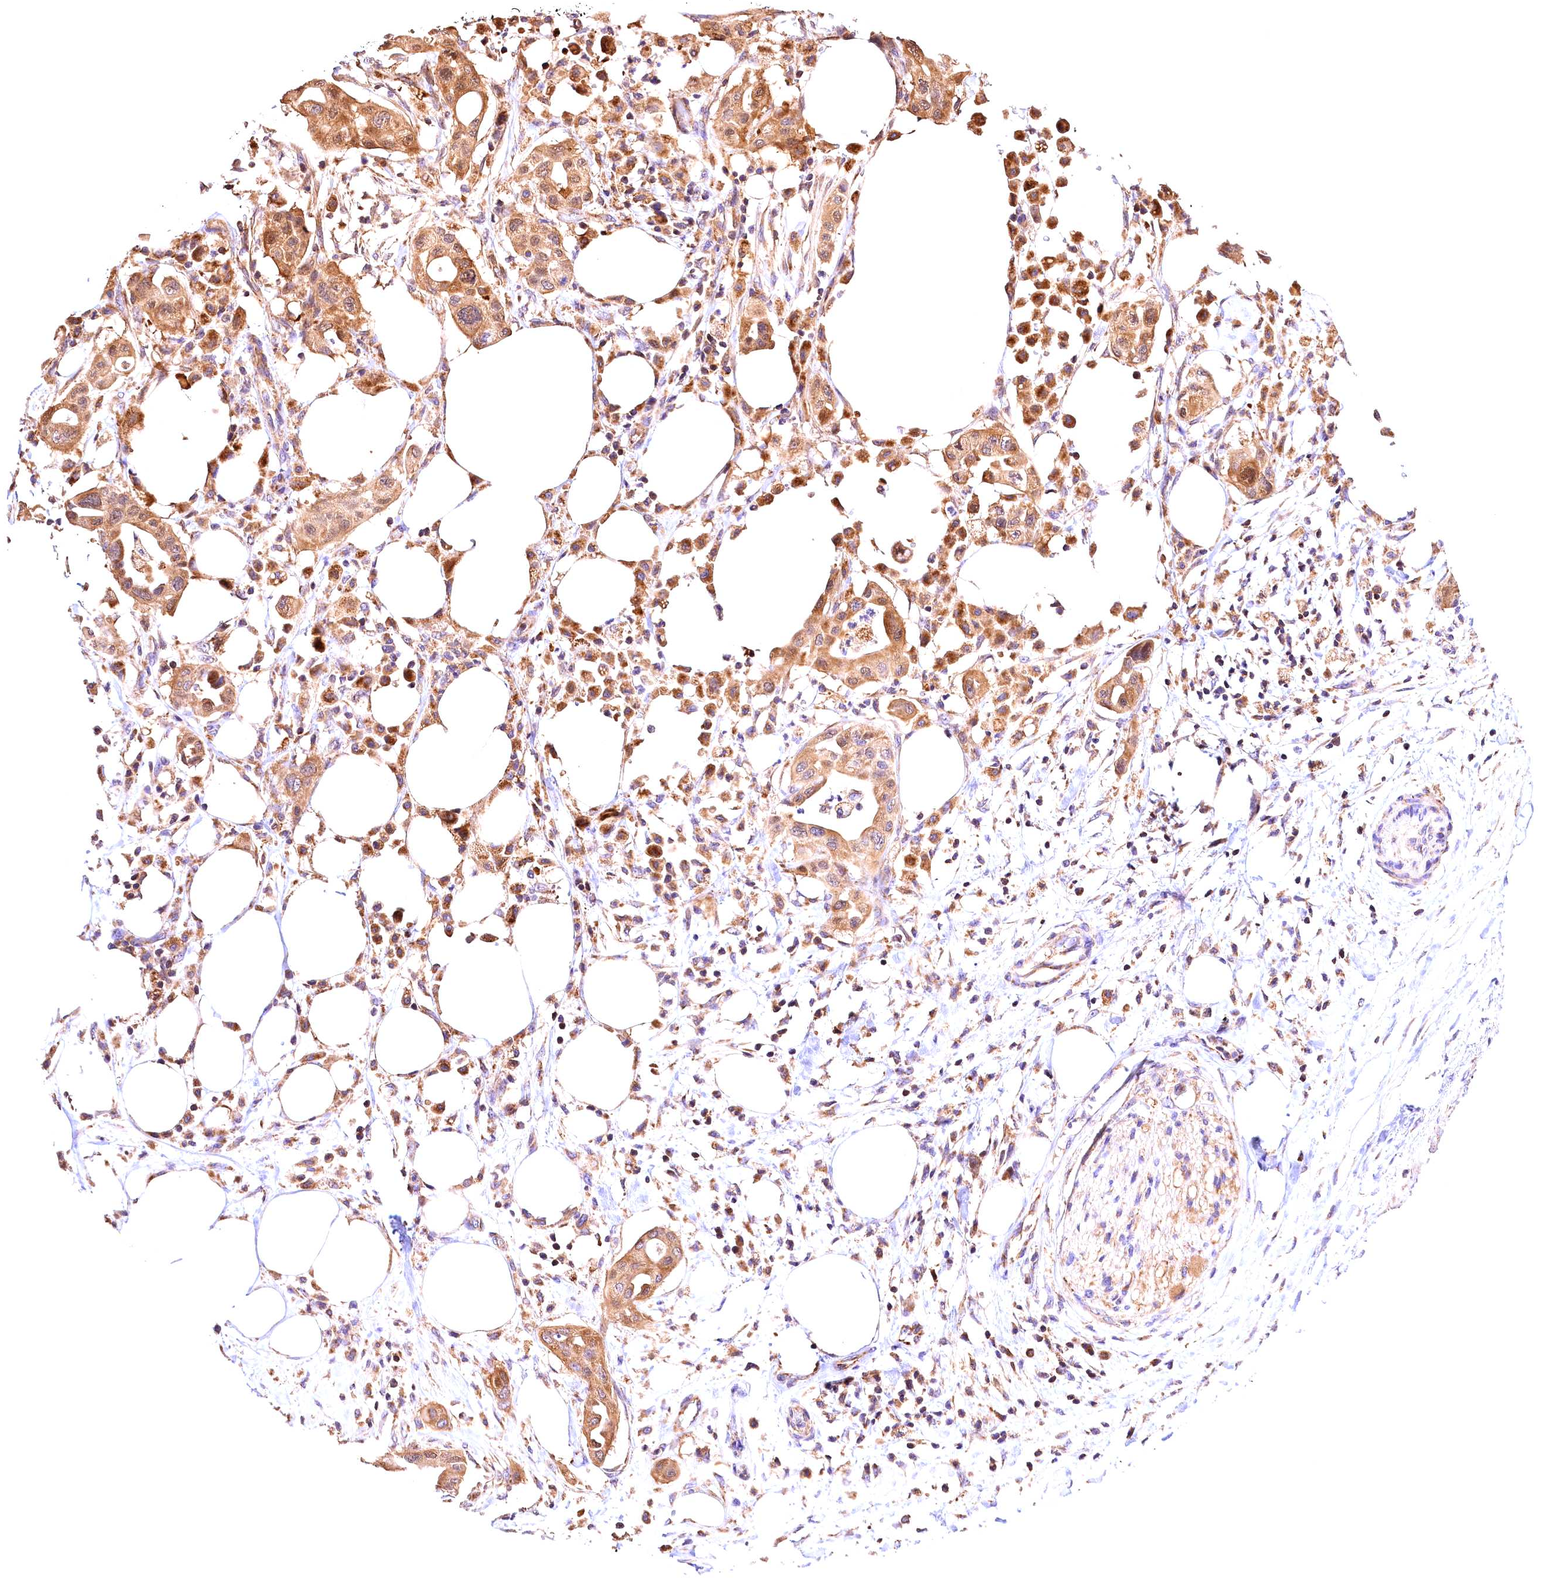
{"staining": {"intensity": "moderate", "quantity": ">75%", "location": "cytoplasmic/membranous"}, "tissue": "pancreatic cancer", "cell_type": "Tumor cells", "image_type": "cancer", "snomed": [{"axis": "morphology", "description": "Adenocarcinoma, NOS"}, {"axis": "topography", "description": "Pancreas"}], "caption": "Protein staining of pancreatic adenocarcinoma tissue exhibits moderate cytoplasmic/membranous positivity in about >75% of tumor cells. The staining is performed using DAB (3,3'-diaminobenzidine) brown chromogen to label protein expression. The nuclei are counter-stained blue using hematoxylin.", "gene": "KPTN", "patient": {"sex": "male", "age": 68}}